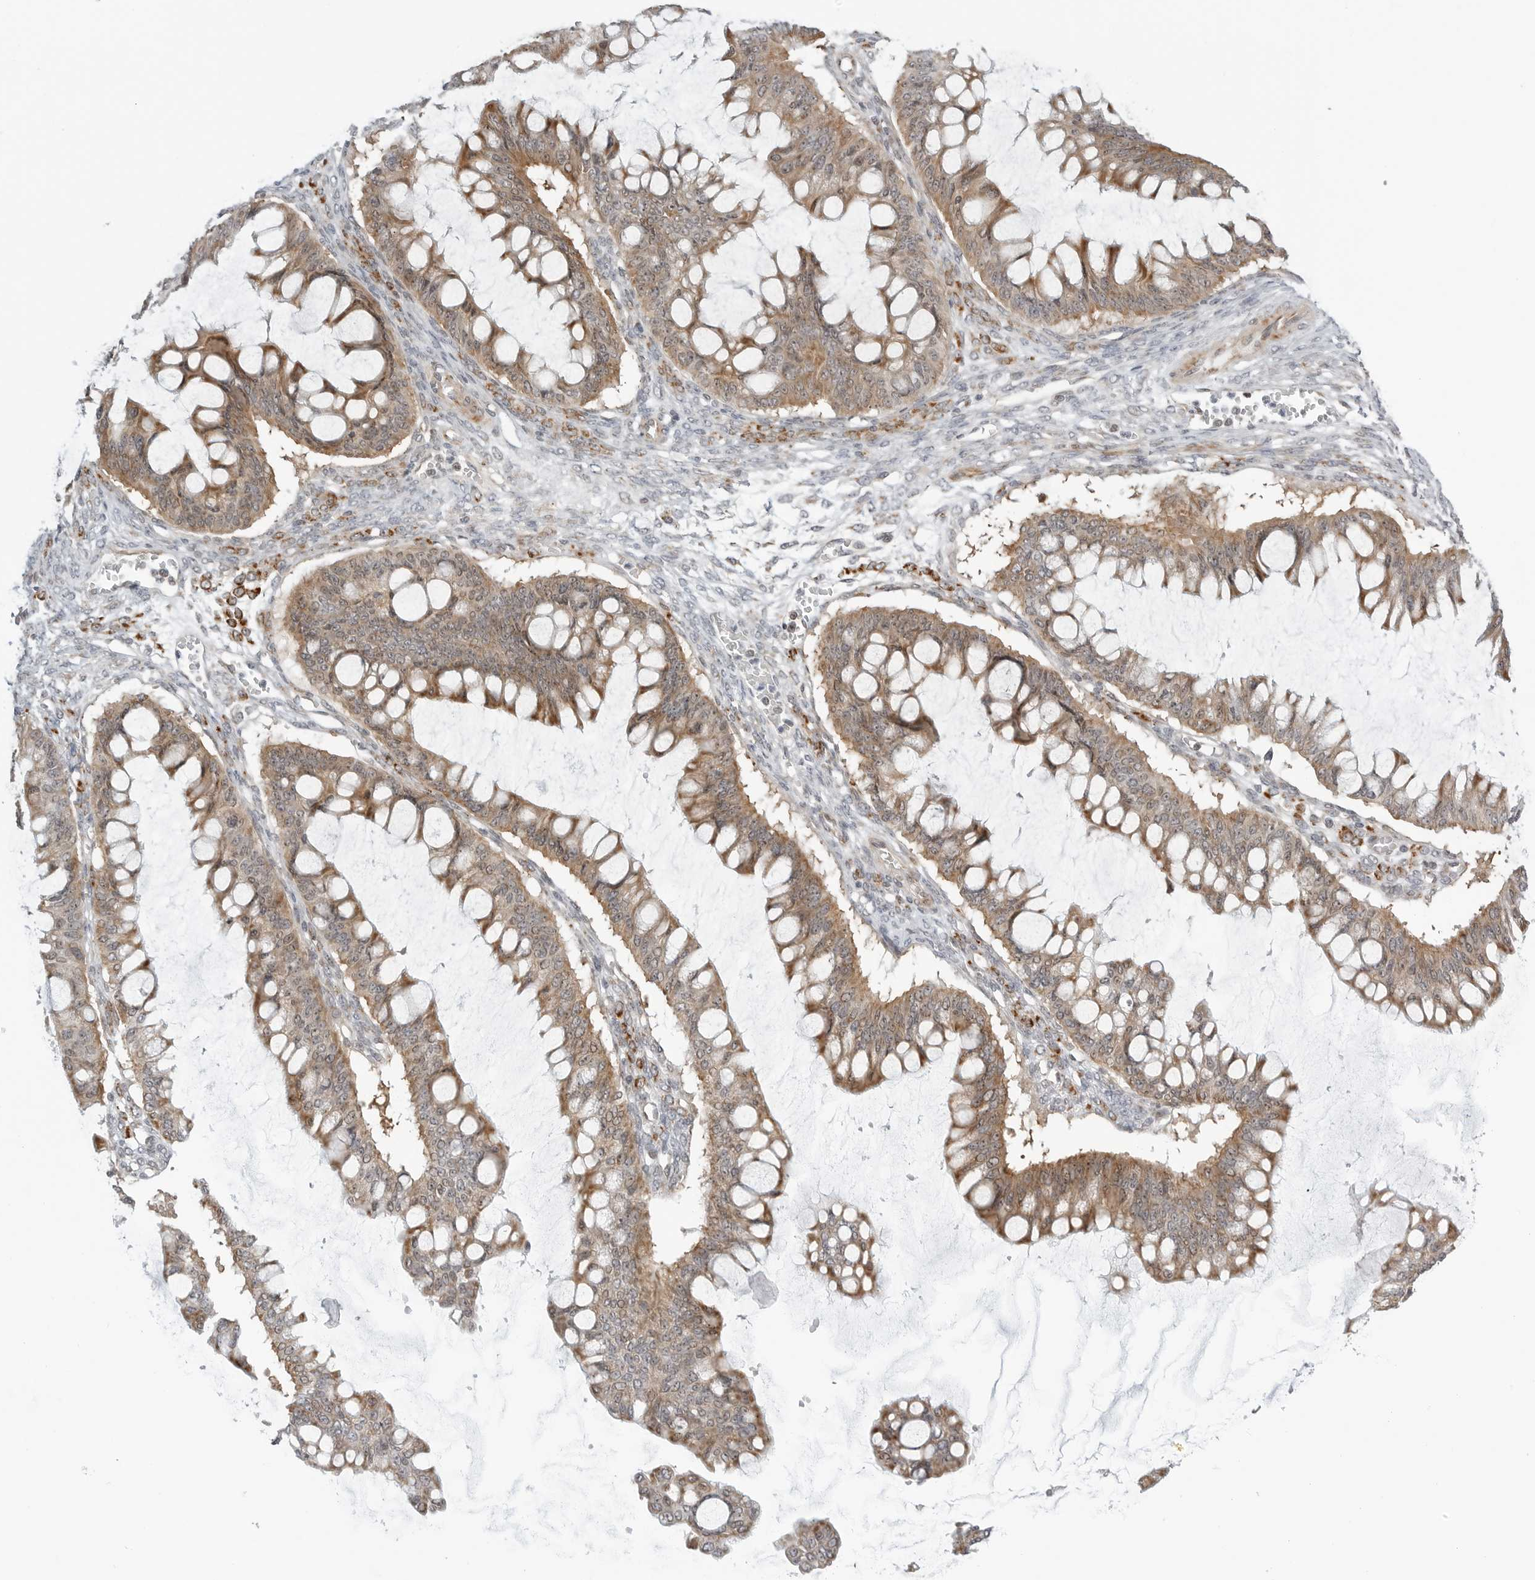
{"staining": {"intensity": "moderate", "quantity": ">75%", "location": "cytoplasmic/membranous"}, "tissue": "ovarian cancer", "cell_type": "Tumor cells", "image_type": "cancer", "snomed": [{"axis": "morphology", "description": "Cystadenocarcinoma, mucinous, NOS"}, {"axis": "topography", "description": "Ovary"}], "caption": "Immunohistochemistry photomicrograph of neoplastic tissue: ovarian cancer stained using immunohistochemistry demonstrates medium levels of moderate protein expression localized specifically in the cytoplasmic/membranous of tumor cells, appearing as a cytoplasmic/membranous brown color.", "gene": "PEX2", "patient": {"sex": "female", "age": 73}}